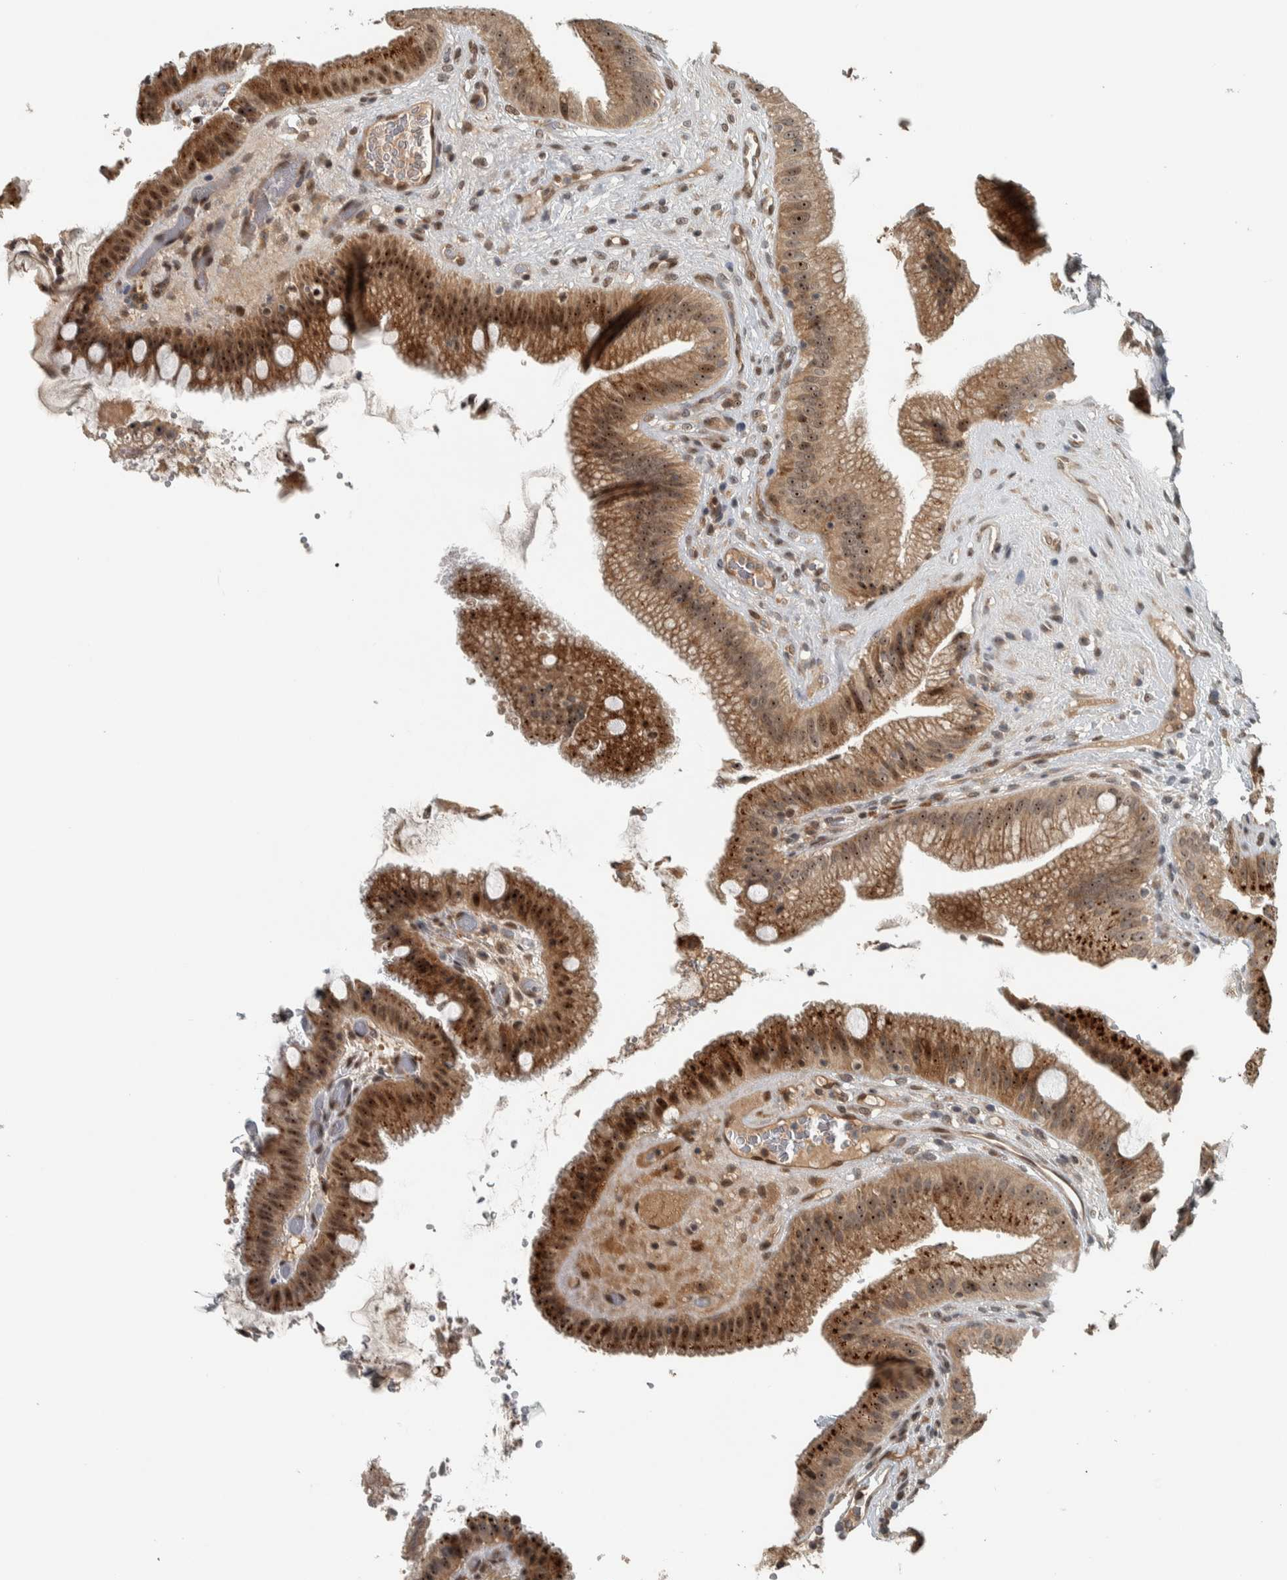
{"staining": {"intensity": "moderate", "quantity": ">75%", "location": "cytoplasmic/membranous,nuclear"}, "tissue": "gallbladder", "cell_type": "Glandular cells", "image_type": "normal", "snomed": [{"axis": "morphology", "description": "Normal tissue, NOS"}, {"axis": "topography", "description": "Gallbladder"}], "caption": "DAB (3,3'-diaminobenzidine) immunohistochemical staining of unremarkable human gallbladder reveals moderate cytoplasmic/membranous,nuclear protein staining in about >75% of glandular cells. Immunohistochemistry (ihc) stains the protein in brown and the nuclei are stained blue.", "gene": "XPO5", "patient": {"sex": "male", "age": 49}}